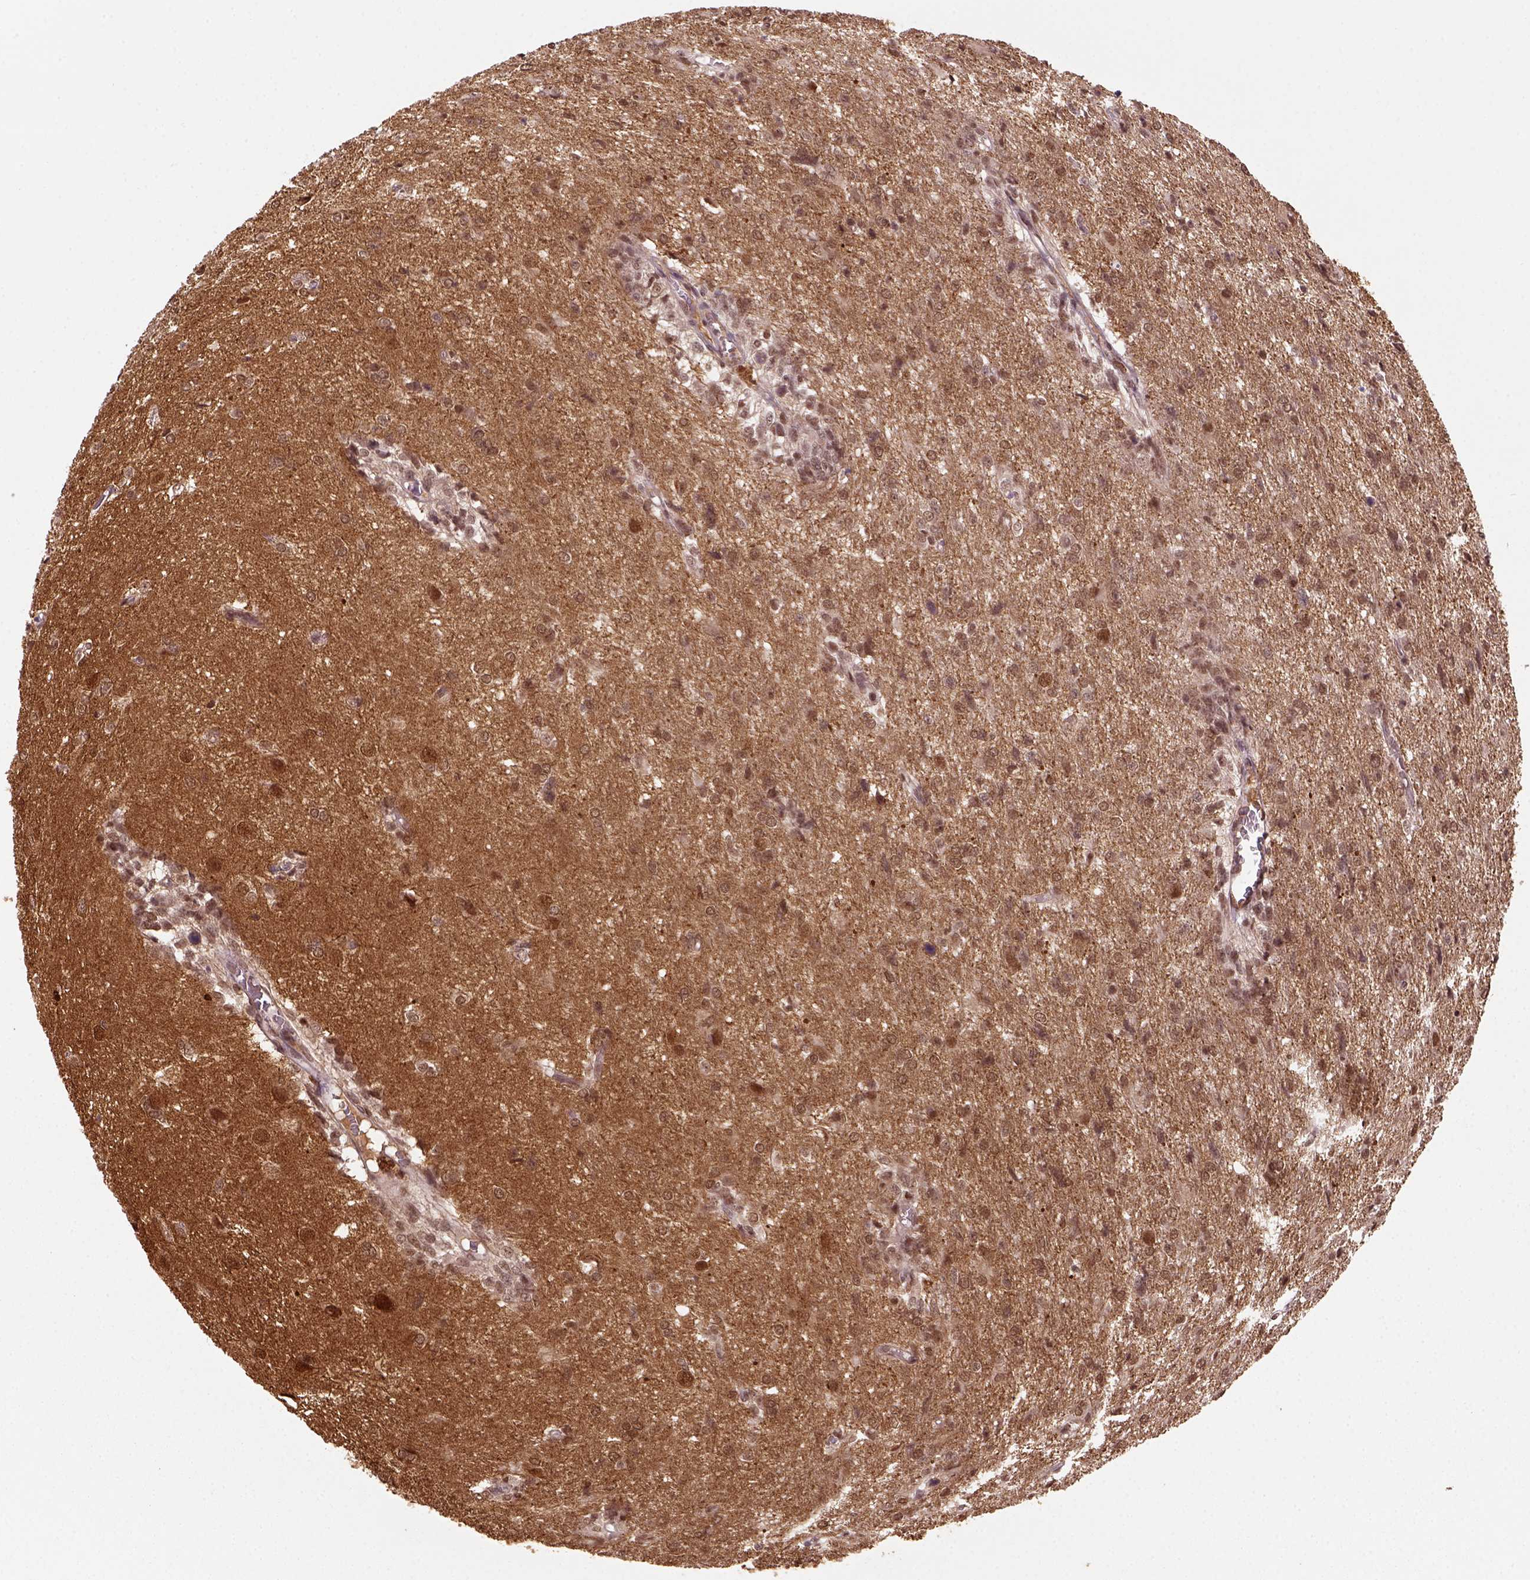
{"staining": {"intensity": "moderate", "quantity": ">75%", "location": "nuclear"}, "tissue": "glioma", "cell_type": "Tumor cells", "image_type": "cancer", "snomed": [{"axis": "morphology", "description": "Glioma, malignant, High grade"}, {"axis": "topography", "description": "Brain"}], "caption": "IHC (DAB (3,3'-diaminobenzidine)) staining of malignant glioma (high-grade) exhibits moderate nuclear protein positivity in approximately >75% of tumor cells. The staining was performed using DAB (3,3'-diaminobenzidine) to visualize the protein expression in brown, while the nuclei were stained in blue with hematoxylin (Magnification: 20x).", "gene": "GOT1", "patient": {"sex": "male", "age": 68}}